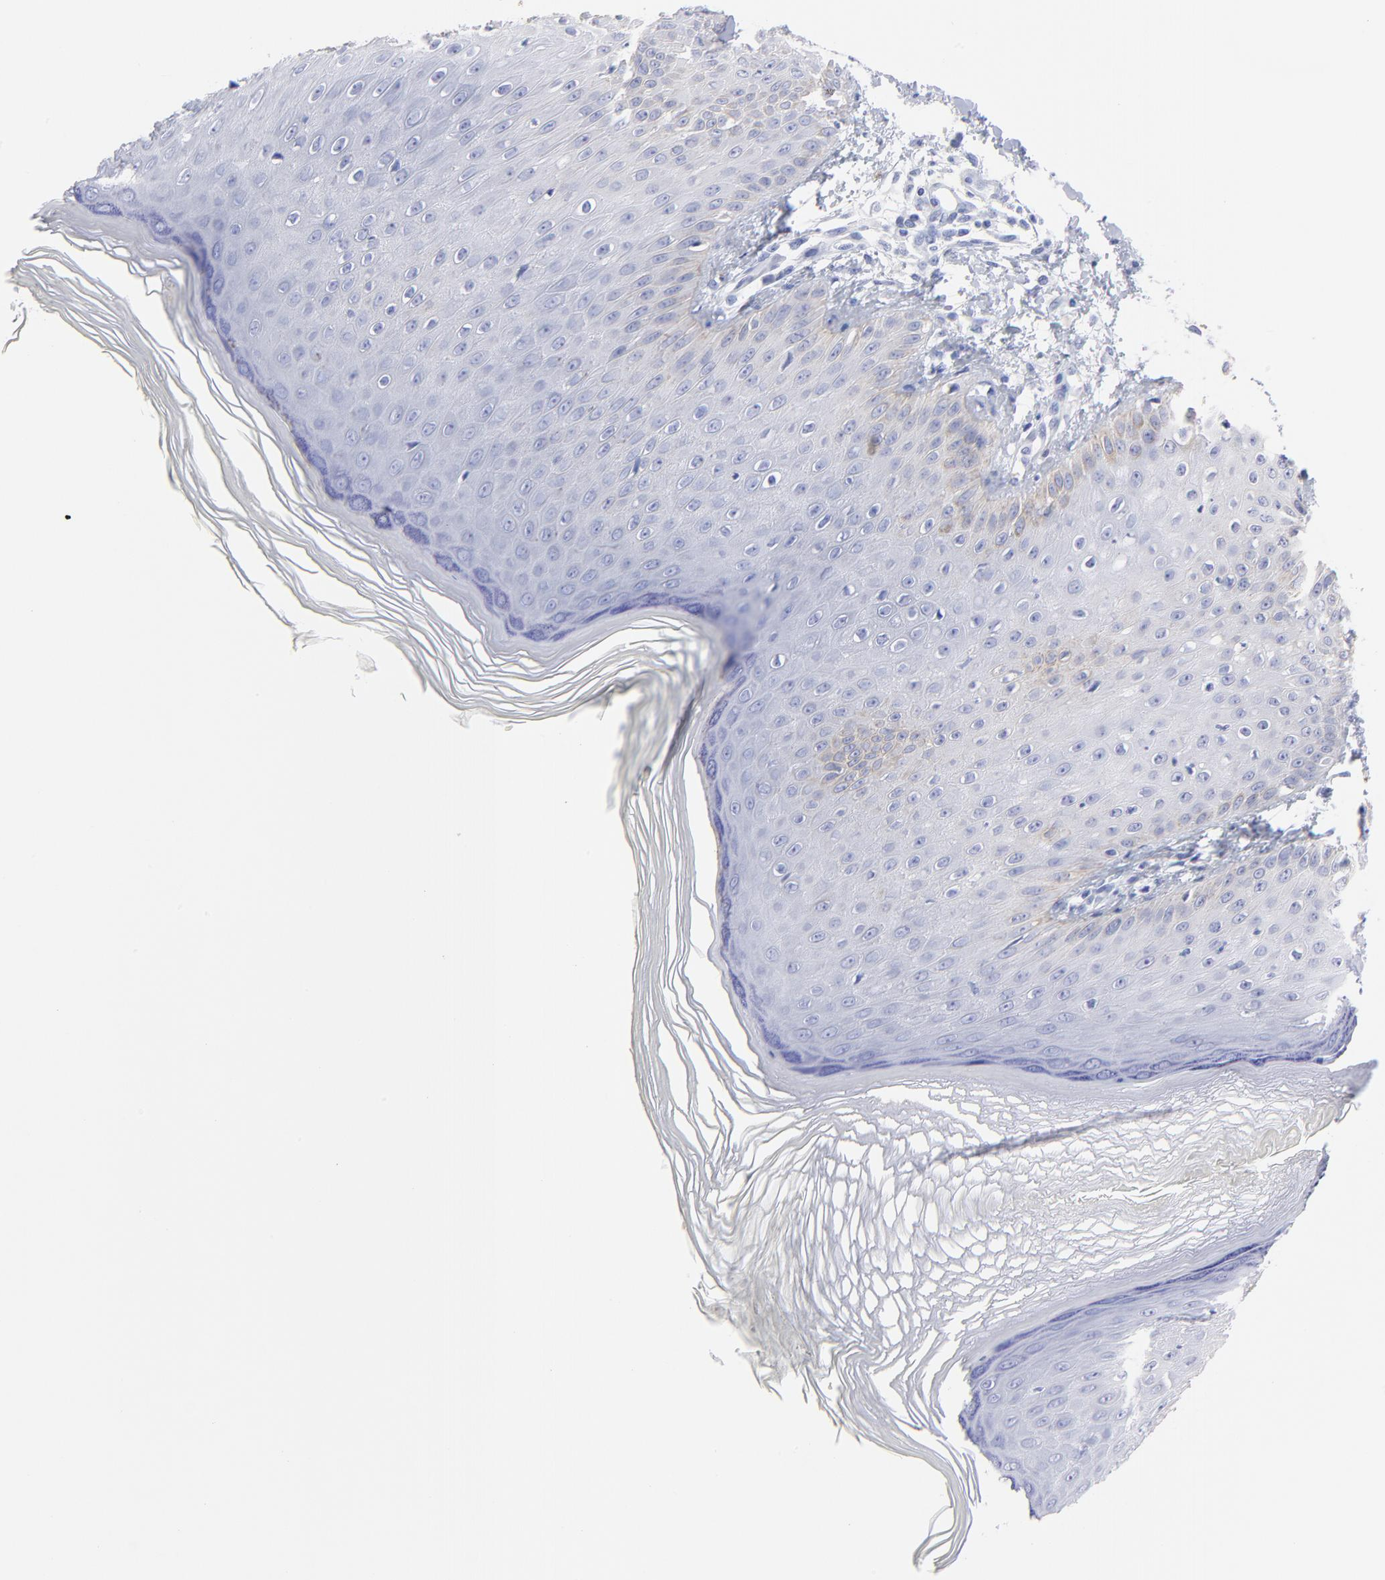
{"staining": {"intensity": "negative", "quantity": "none", "location": "none"}, "tissue": "skin", "cell_type": "Epidermal cells", "image_type": "normal", "snomed": [{"axis": "morphology", "description": "Normal tissue, NOS"}, {"axis": "morphology", "description": "Inflammation, NOS"}, {"axis": "topography", "description": "Soft tissue"}, {"axis": "topography", "description": "Anal"}], "caption": "Epidermal cells show no significant expression in benign skin. (Immunohistochemistry (ihc), brightfield microscopy, high magnification).", "gene": "ACY1", "patient": {"sex": "female", "age": 15}}